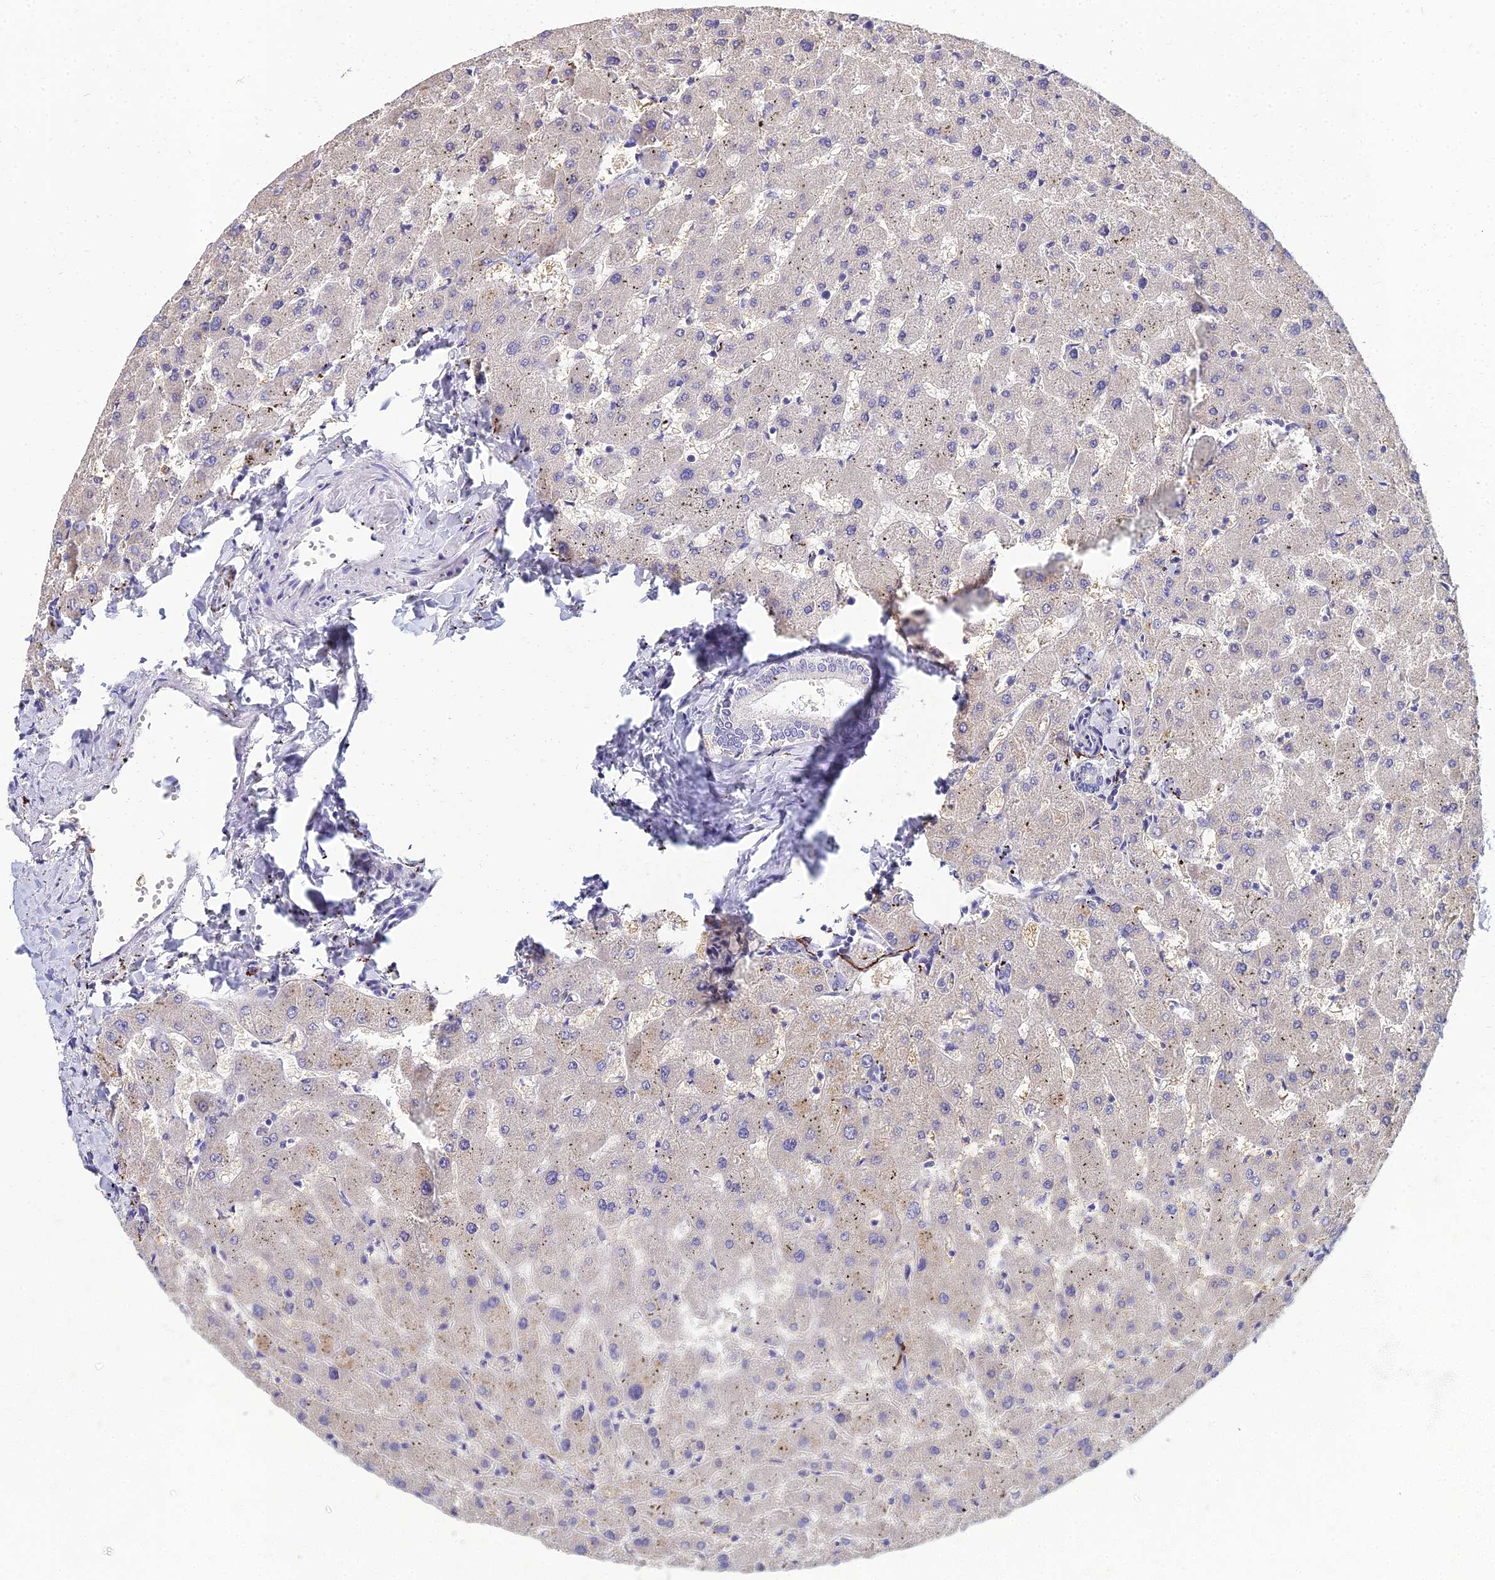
{"staining": {"intensity": "negative", "quantity": "none", "location": "none"}, "tissue": "liver", "cell_type": "Cholangiocytes", "image_type": "normal", "snomed": [{"axis": "morphology", "description": "Normal tissue, NOS"}, {"axis": "topography", "description": "Liver"}], "caption": "The image demonstrates no significant expression in cholangiocytes of liver.", "gene": "NPY", "patient": {"sex": "female", "age": 63}}